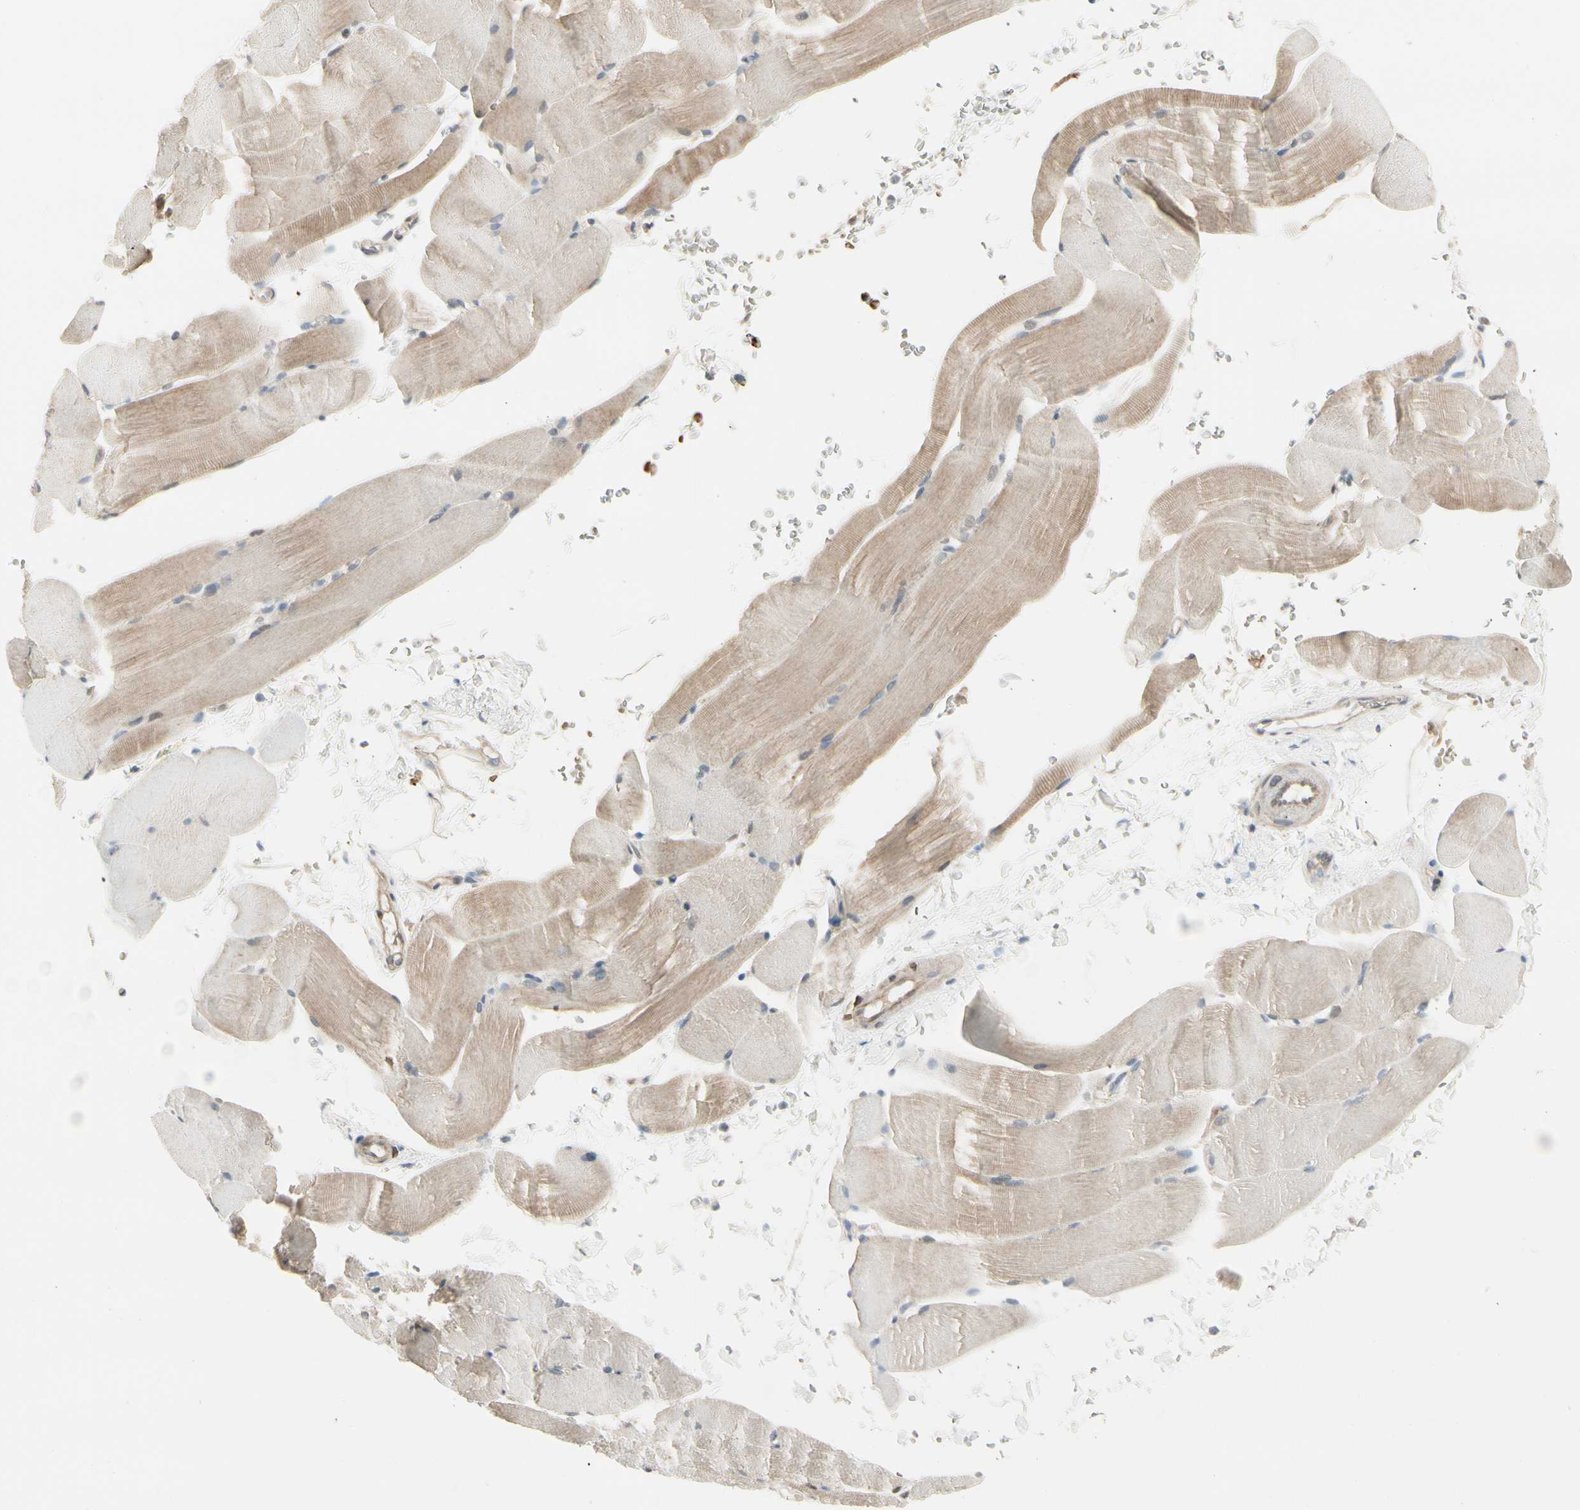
{"staining": {"intensity": "weak", "quantity": ">75%", "location": "cytoplasmic/membranous"}, "tissue": "skeletal muscle", "cell_type": "Myocytes", "image_type": "normal", "snomed": [{"axis": "morphology", "description": "Normal tissue, NOS"}, {"axis": "topography", "description": "Skeletal muscle"}, {"axis": "topography", "description": "Parathyroid gland"}], "caption": "Skeletal muscle was stained to show a protein in brown. There is low levels of weak cytoplasmic/membranous expression in about >75% of myocytes. The protein of interest is shown in brown color, while the nuclei are stained blue.", "gene": "EVC", "patient": {"sex": "female", "age": 37}}